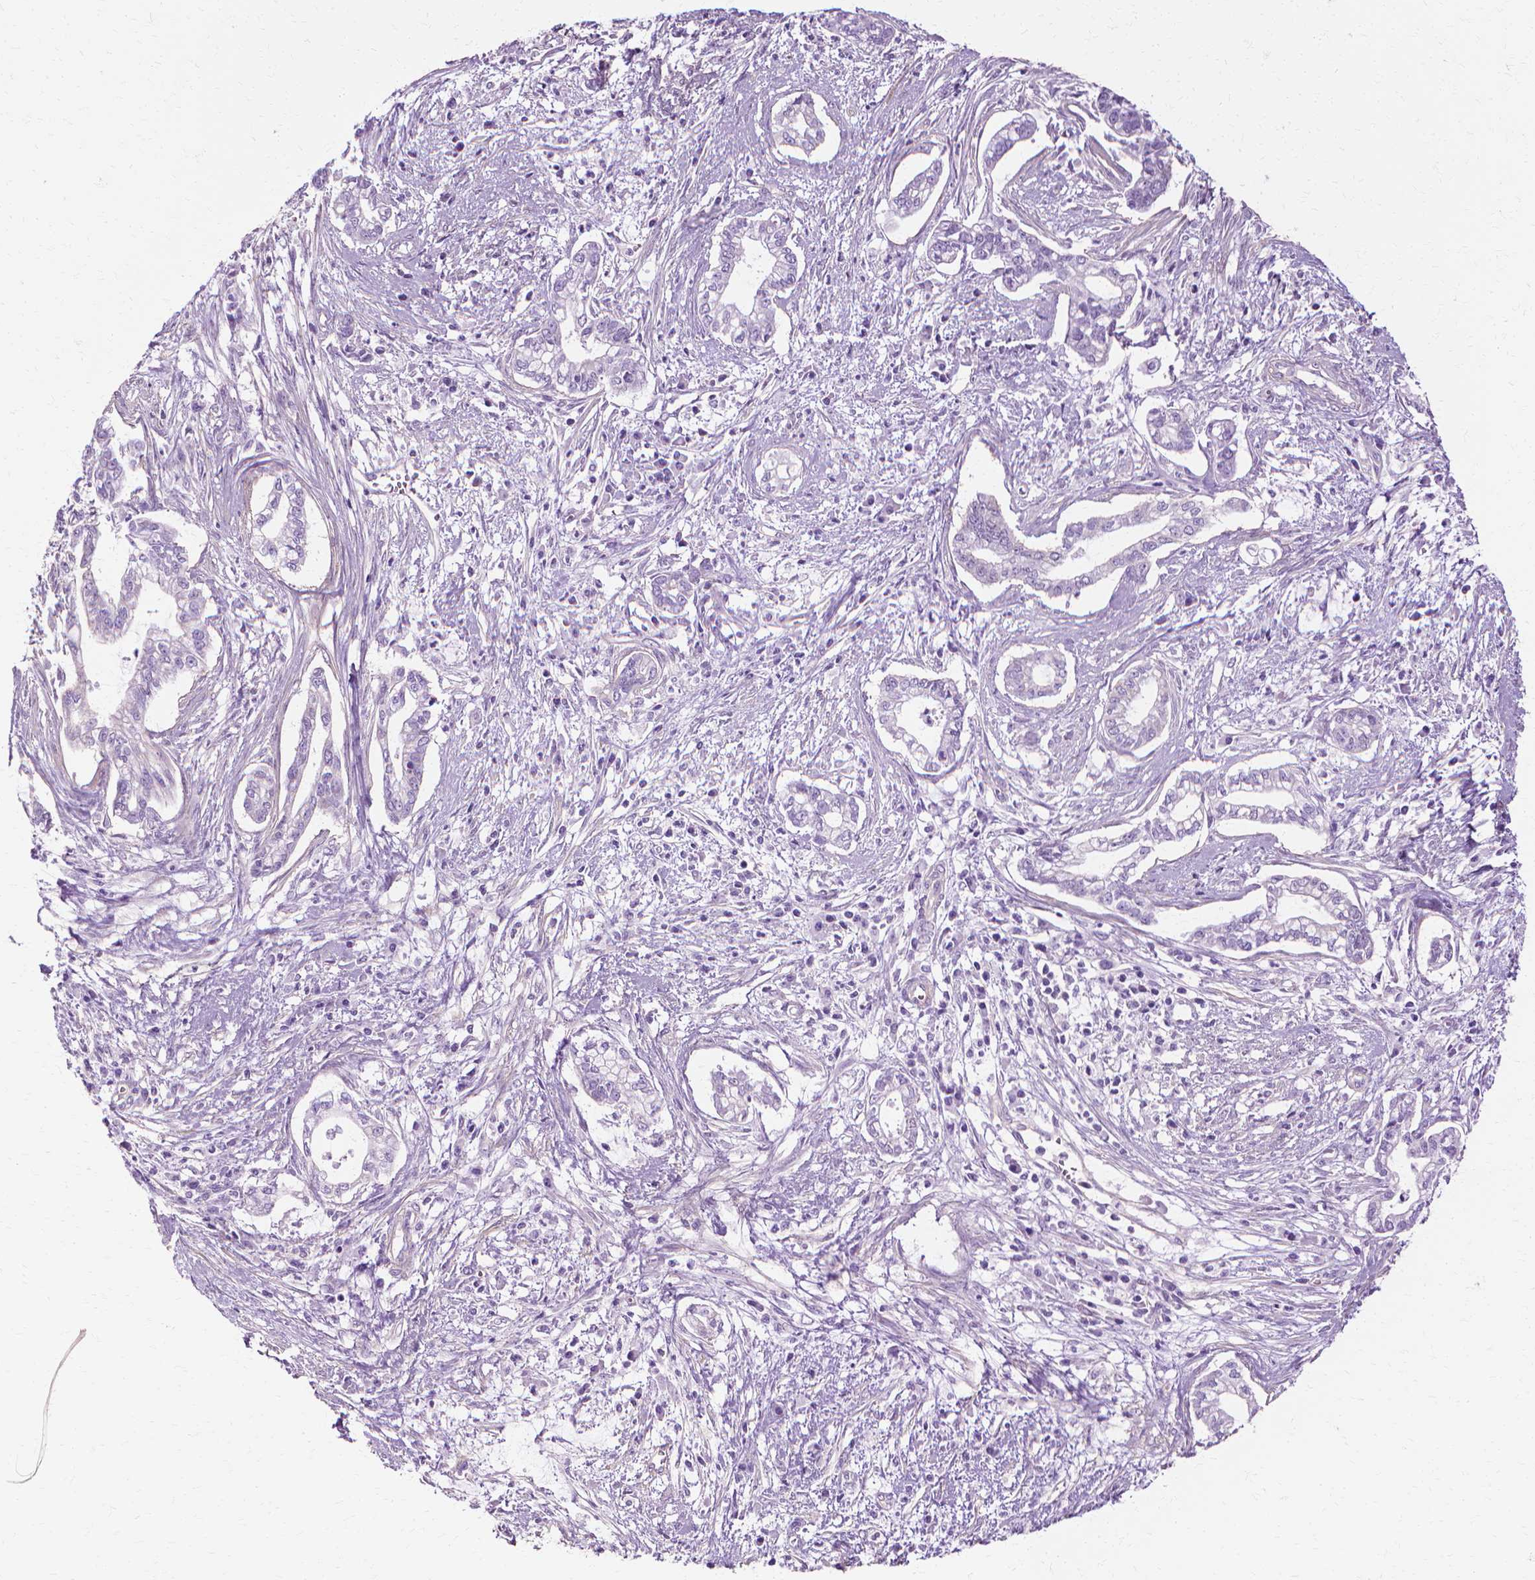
{"staining": {"intensity": "negative", "quantity": "none", "location": "none"}, "tissue": "cervical cancer", "cell_type": "Tumor cells", "image_type": "cancer", "snomed": [{"axis": "morphology", "description": "Adenocarcinoma, NOS"}, {"axis": "topography", "description": "Cervix"}], "caption": "IHC histopathology image of human adenocarcinoma (cervical) stained for a protein (brown), which shows no expression in tumor cells.", "gene": "CFAP157", "patient": {"sex": "female", "age": 62}}